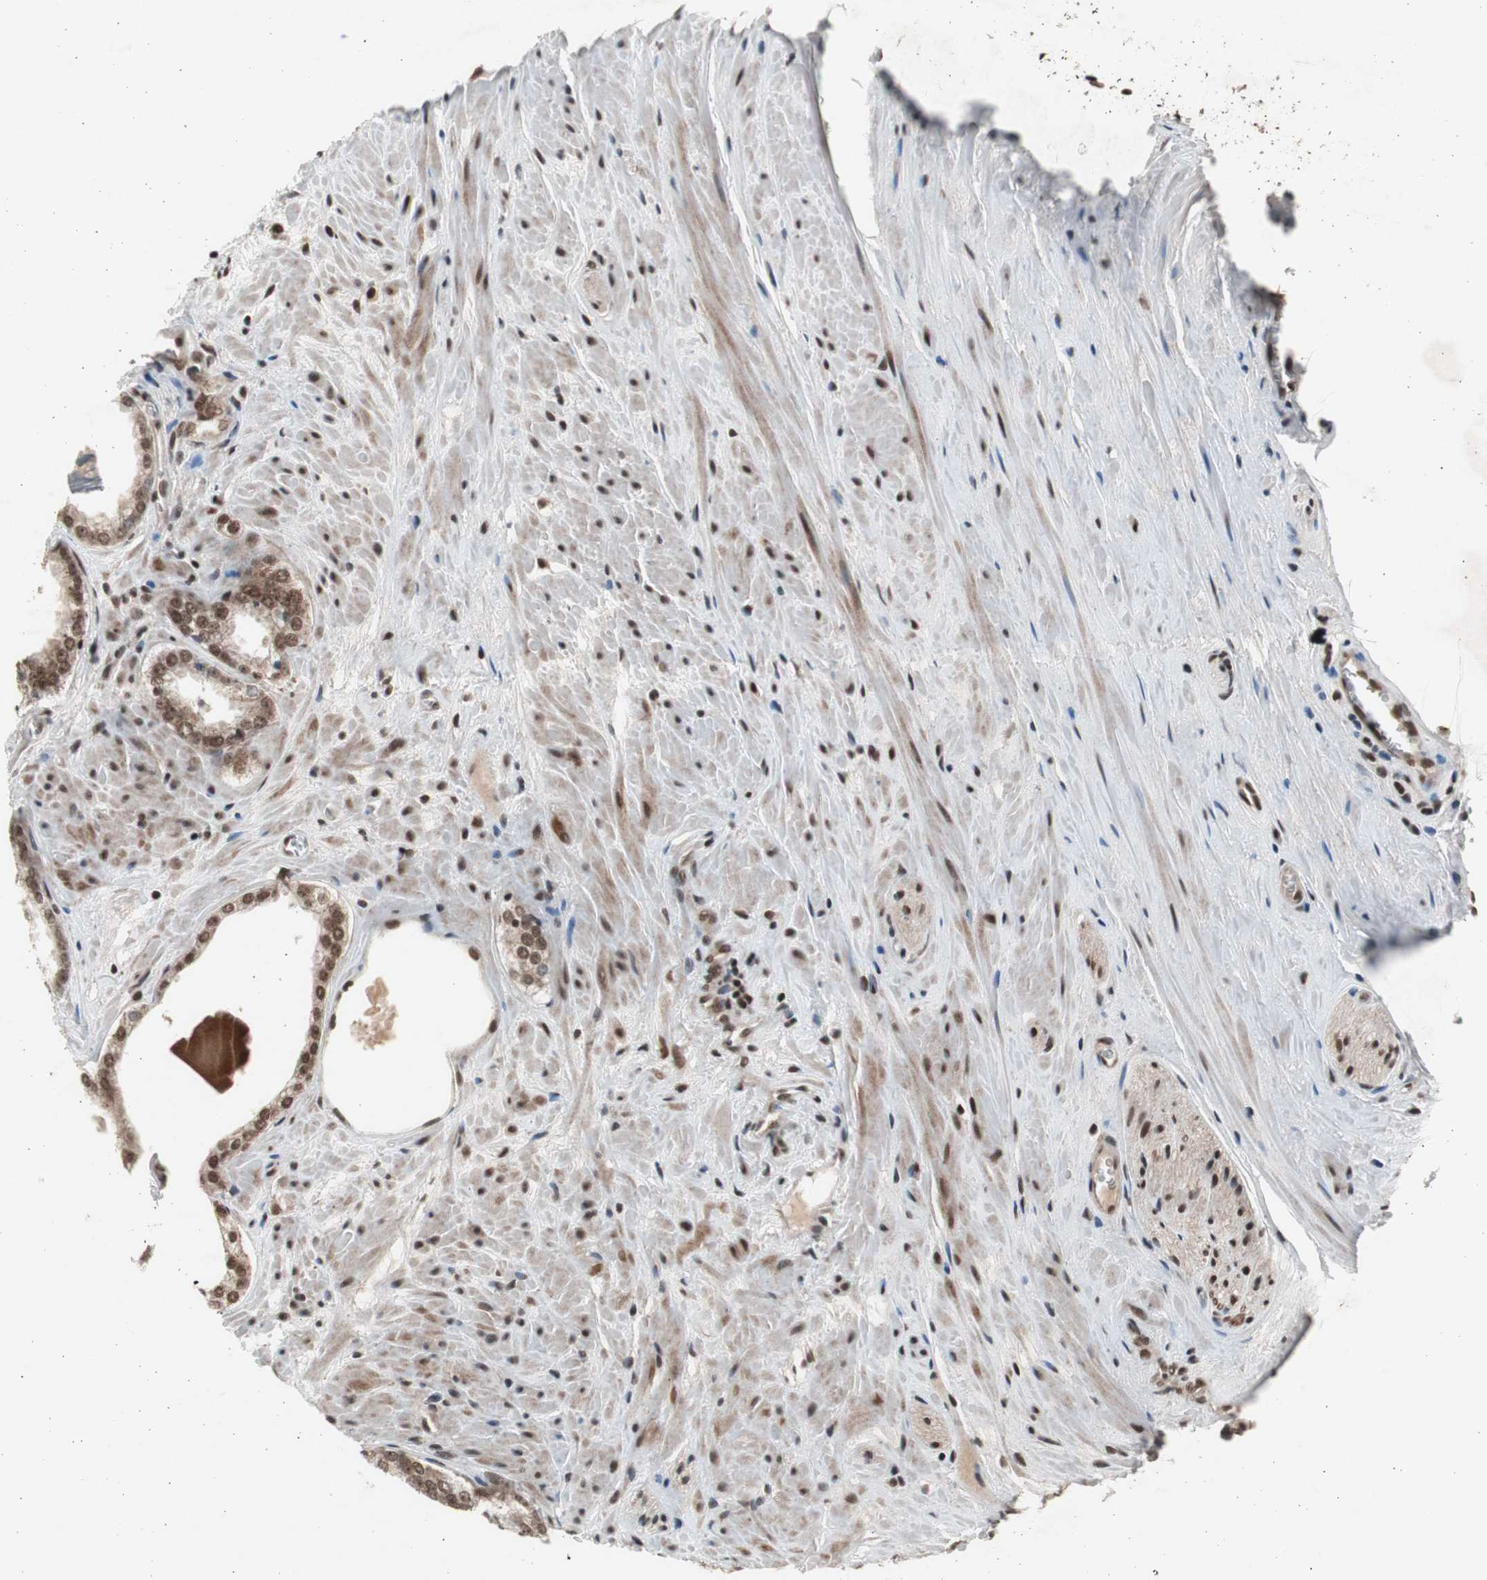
{"staining": {"intensity": "moderate", "quantity": ">75%", "location": "nuclear"}, "tissue": "prostate cancer", "cell_type": "Tumor cells", "image_type": "cancer", "snomed": [{"axis": "morphology", "description": "Adenocarcinoma, Low grade"}, {"axis": "topography", "description": "Prostate"}], "caption": "A medium amount of moderate nuclear staining is appreciated in about >75% of tumor cells in prostate cancer (low-grade adenocarcinoma) tissue. The staining was performed using DAB (3,3'-diaminobenzidine), with brown indicating positive protein expression. Nuclei are stained blue with hematoxylin.", "gene": "RPA1", "patient": {"sex": "male", "age": 60}}